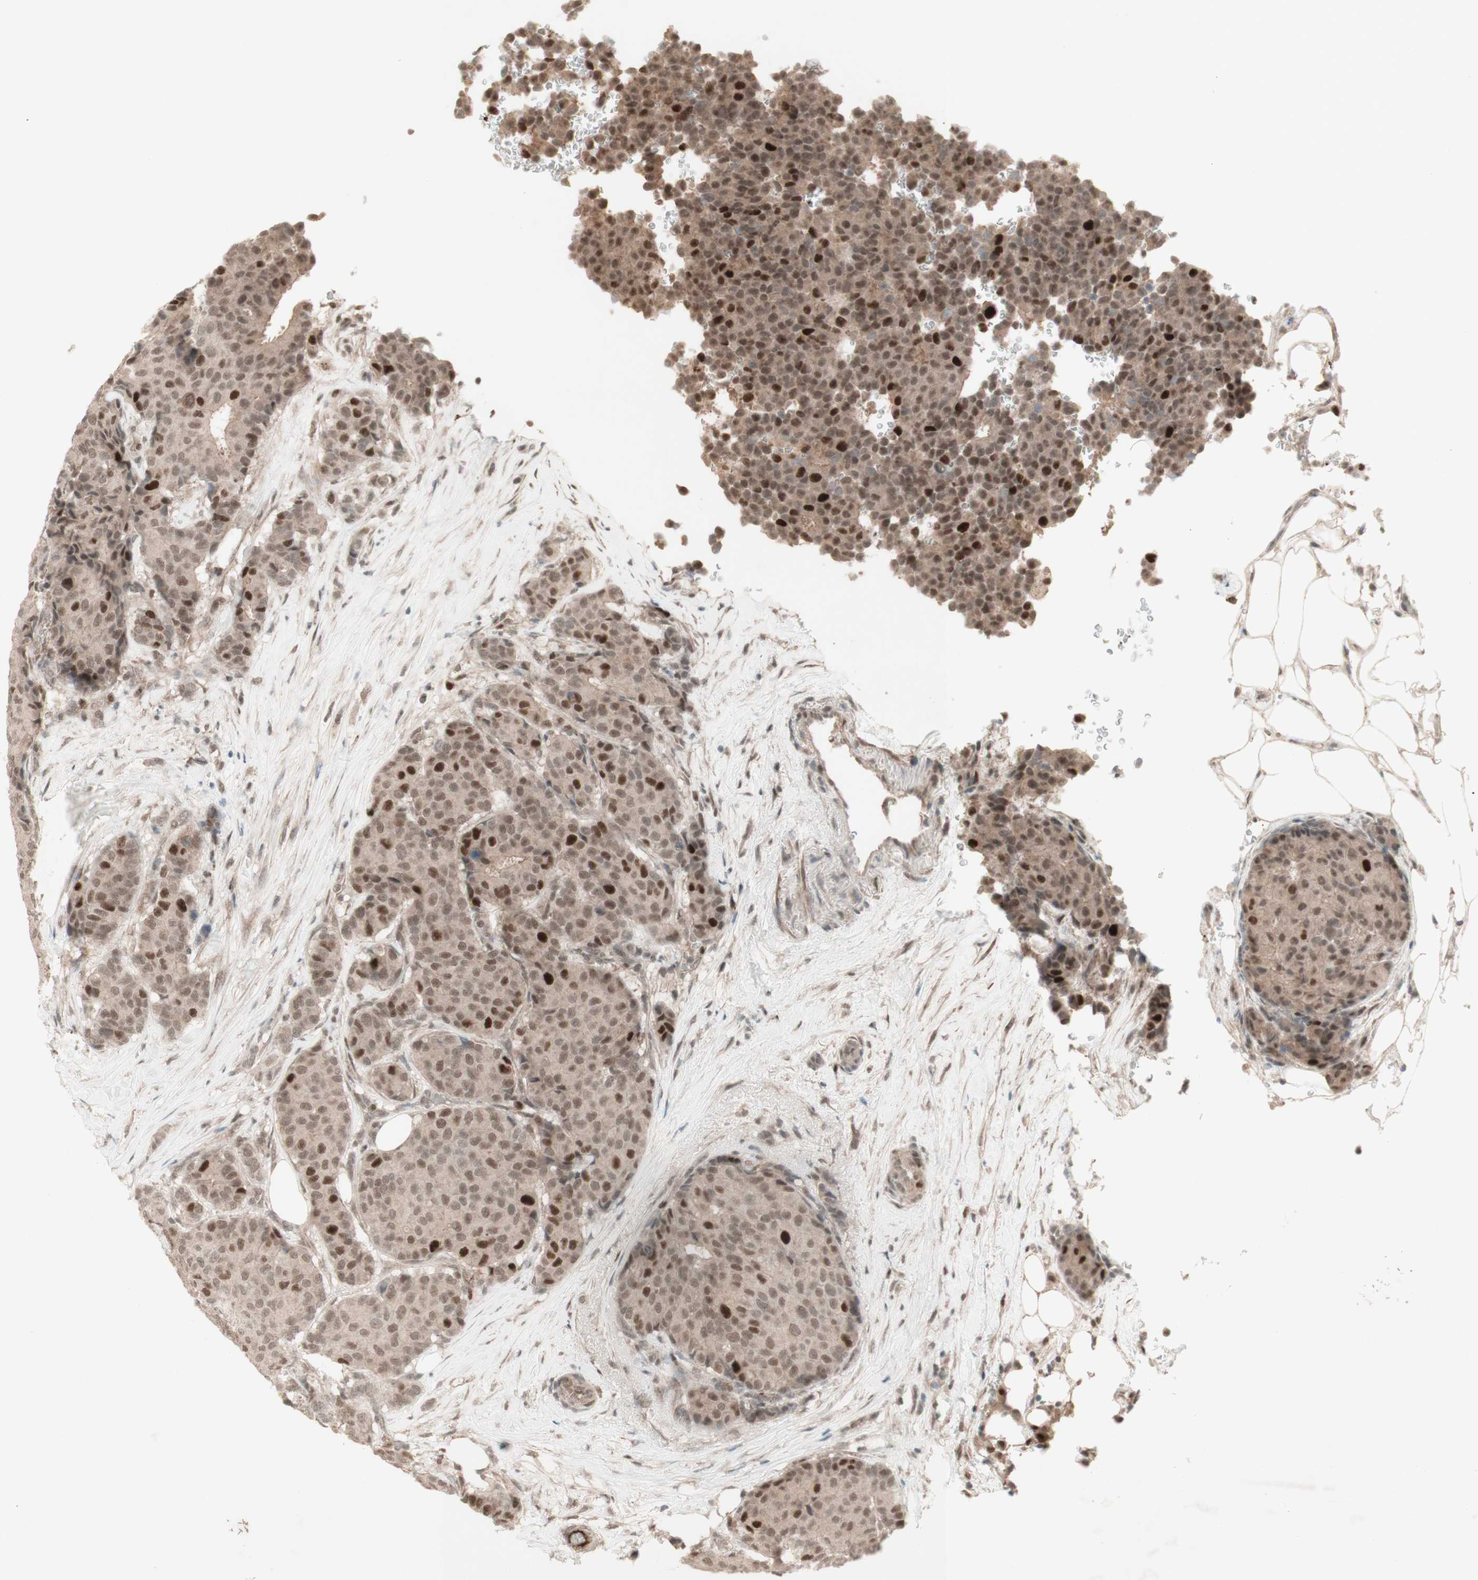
{"staining": {"intensity": "strong", "quantity": "<25%", "location": "cytoplasmic/membranous,nuclear"}, "tissue": "breast cancer", "cell_type": "Tumor cells", "image_type": "cancer", "snomed": [{"axis": "morphology", "description": "Duct carcinoma"}, {"axis": "topography", "description": "Breast"}], "caption": "Breast cancer tissue demonstrates strong cytoplasmic/membranous and nuclear positivity in approximately <25% of tumor cells", "gene": "MSH6", "patient": {"sex": "female", "age": 75}}